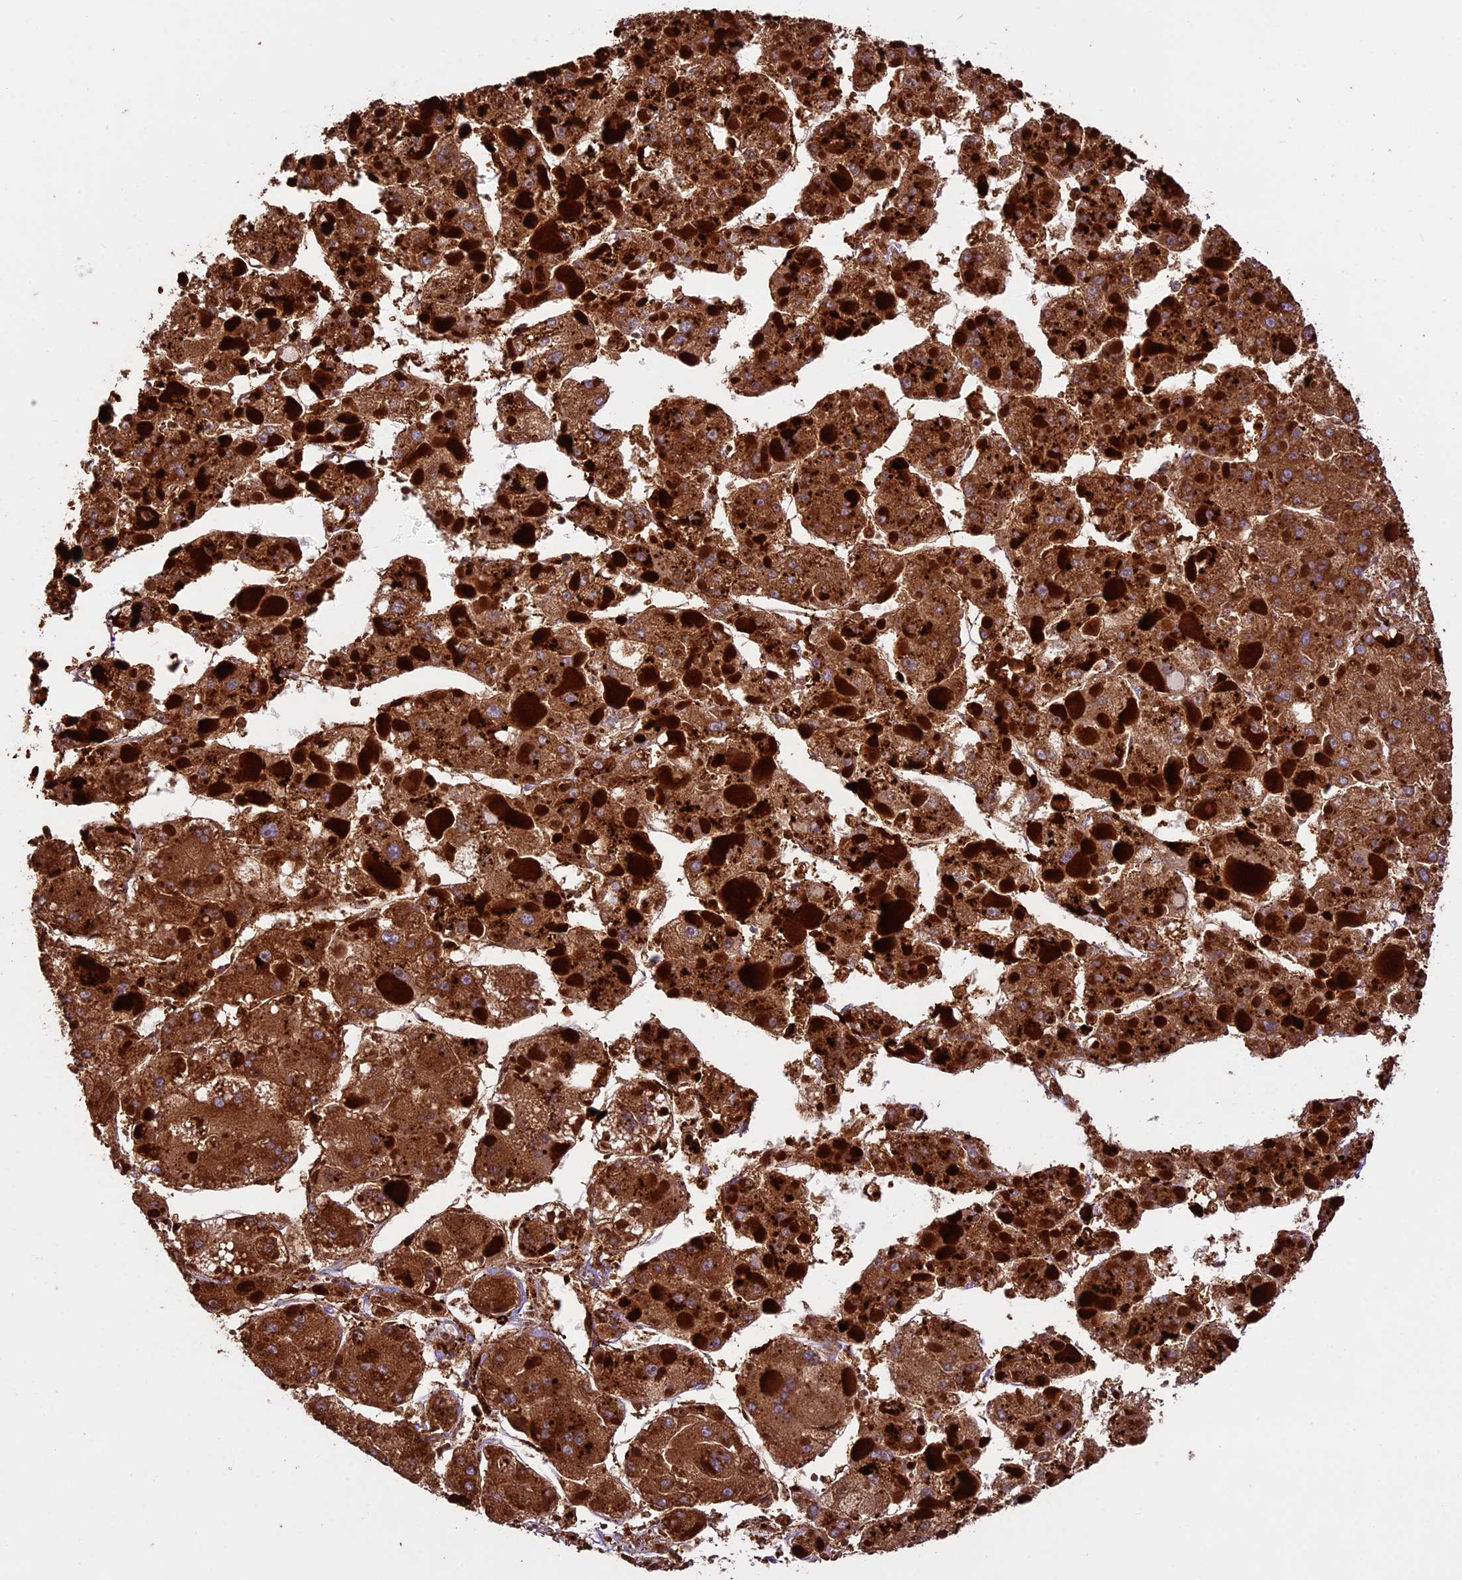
{"staining": {"intensity": "strong", "quantity": ">75%", "location": "cytoplasmic/membranous"}, "tissue": "liver cancer", "cell_type": "Tumor cells", "image_type": "cancer", "snomed": [{"axis": "morphology", "description": "Carcinoma, Hepatocellular, NOS"}, {"axis": "topography", "description": "Liver"}], "caption": "There is high levels of strong cytoplasmic/membranous staining in tumor cells of hepatocellular carcinoma (liver), as demonstrated by immunohistochemical staining (brown color).", "gene": "KARS1", "patient": {"sex": "female", "age": 73}}